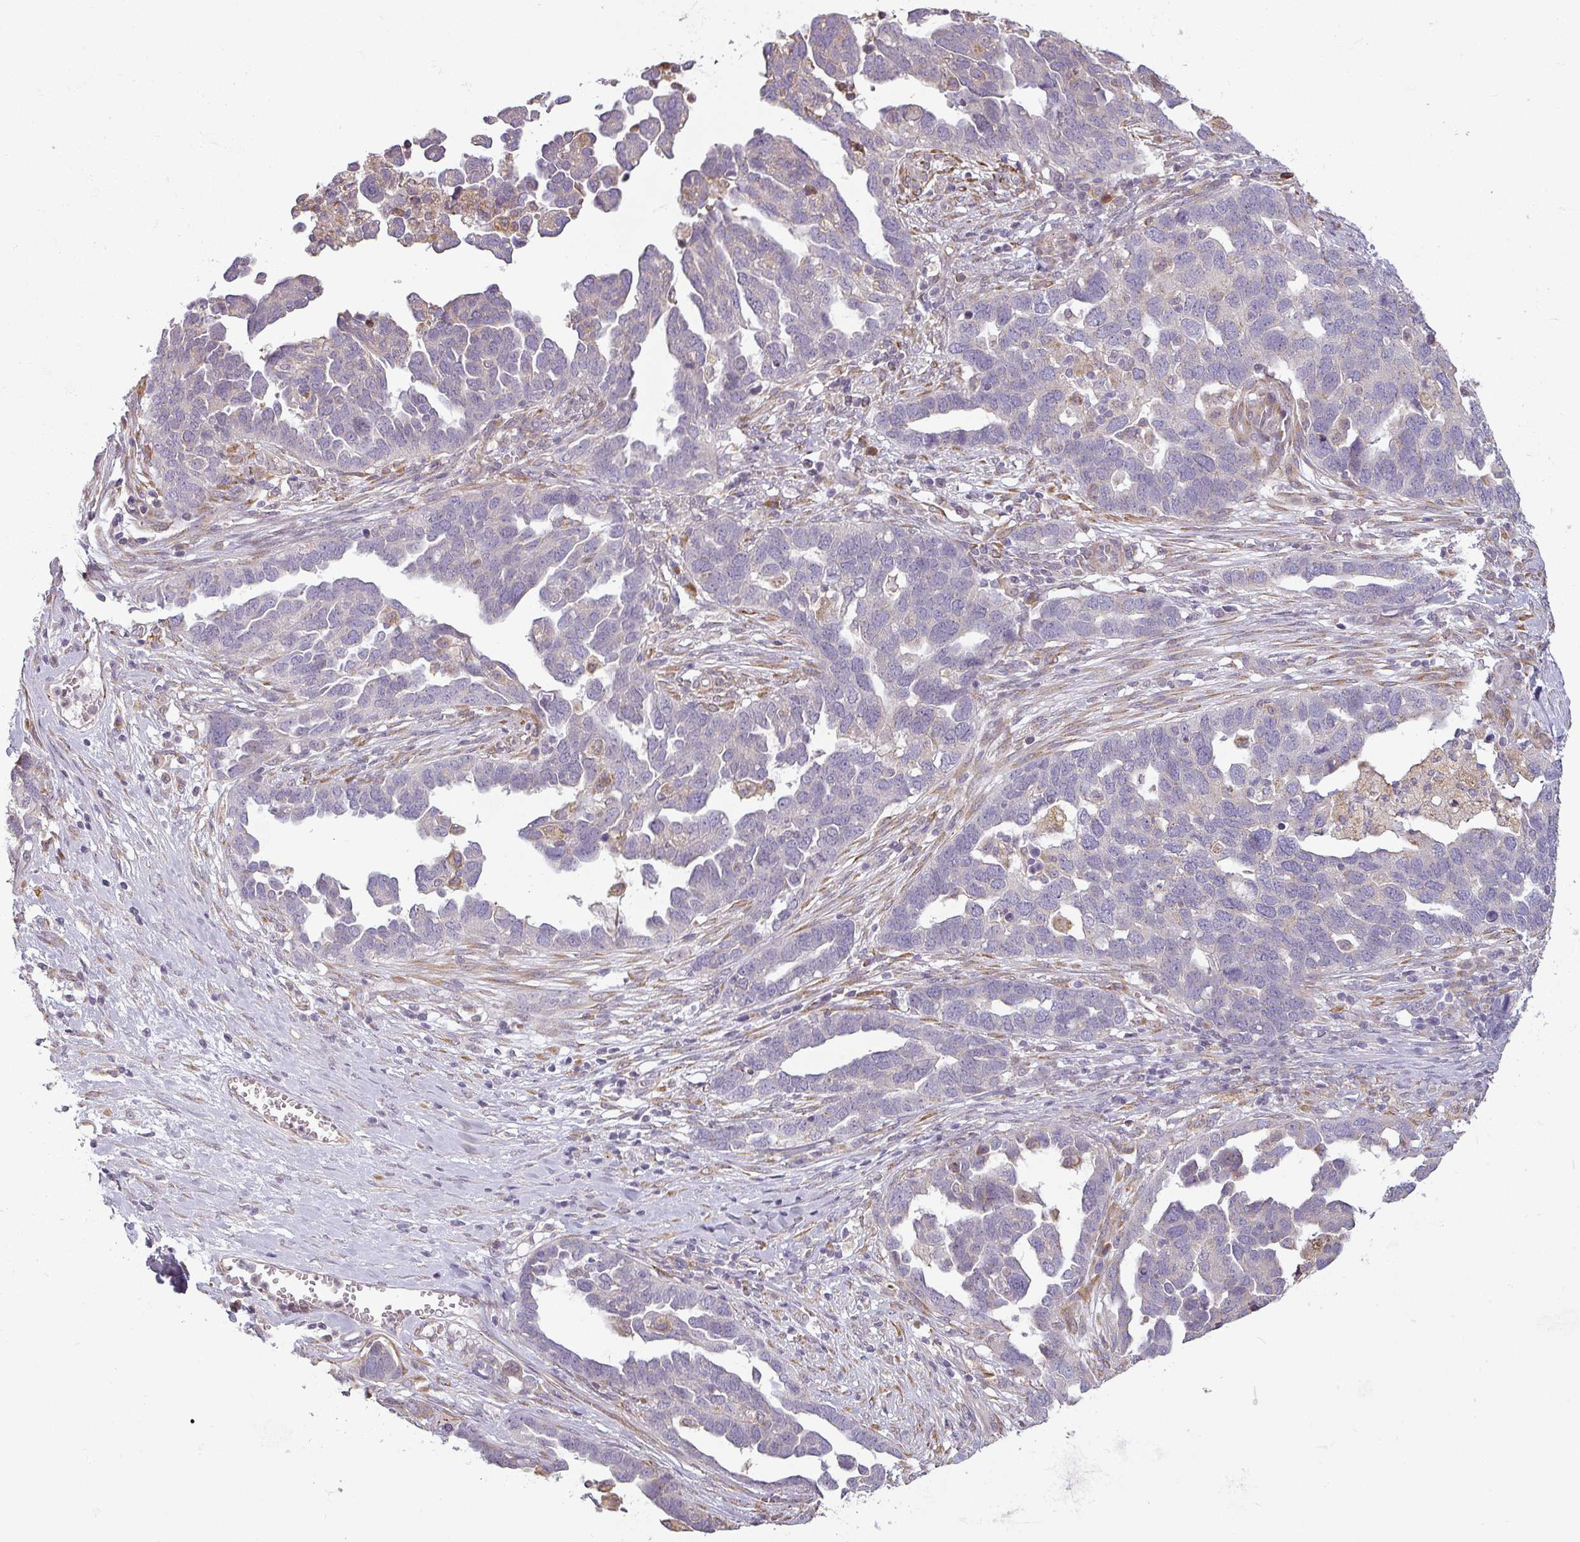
{"staining": {"intensity": "negative", "quantity": "none", "location": "none"}, "tissue": "ovarian cancer", "cell_type": "Tumor cells", "image_type": "cancer", "snomed": [{"axis": "morphology", "description": "Cystadenocarcinoma, serous, NOS"}, {"axis": "topography", "description": "Ovary"}], "caption": "IHC micrograph of serous cystadenocarcinoma (ovarian) stained for a protein (brown), which reveals no positivity in tumor cells. (Stains: DAB immunohistochemistry (IHC) with hematoxylin counter stain, Microscopy: brightfield microscopy at high magnification).", "gene": "CCDC144A", "patient": {"sex": "female", "age": 54}}